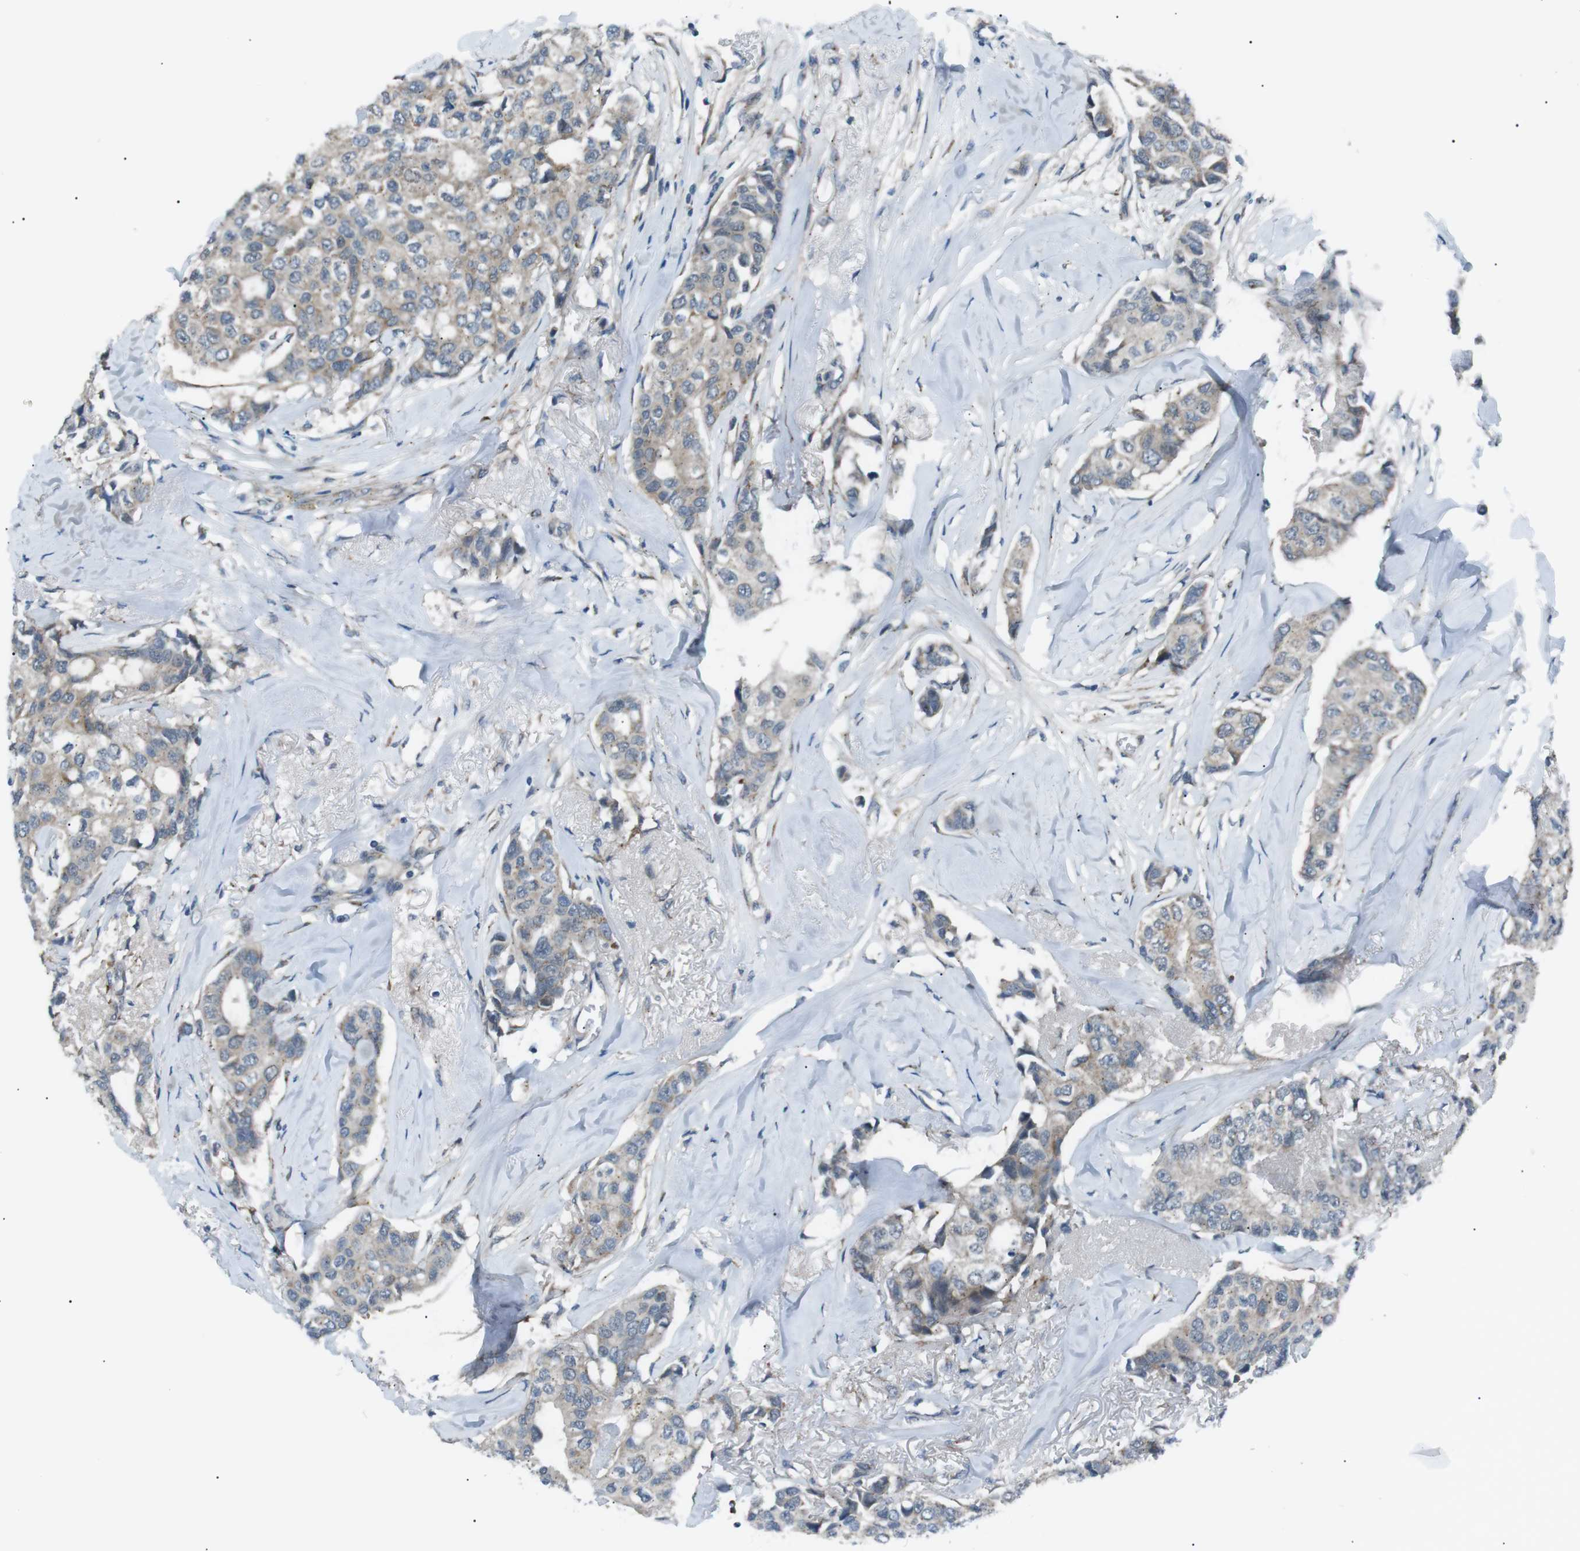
{"staining": {"intensity": "weak", "quantity": "25%-75%", "location": "cytoplasmic/membranous"}, "tissue": "breast cancer", "cell_type": "Tumor cells", "image_type": "cancer", "snomed": [{"axis": "morphology", "description": "Duct carcinoma"}, {"axis": "topography", "description": "Breast"}], "caption": "Immunohistochemical staining of breast cancer shows weak cytoplasmic/membranous protein positivity in about 25%-75% of tumor cells.", "gene": "ARID5B", "patient": {"sex": "female", "age": 80}}